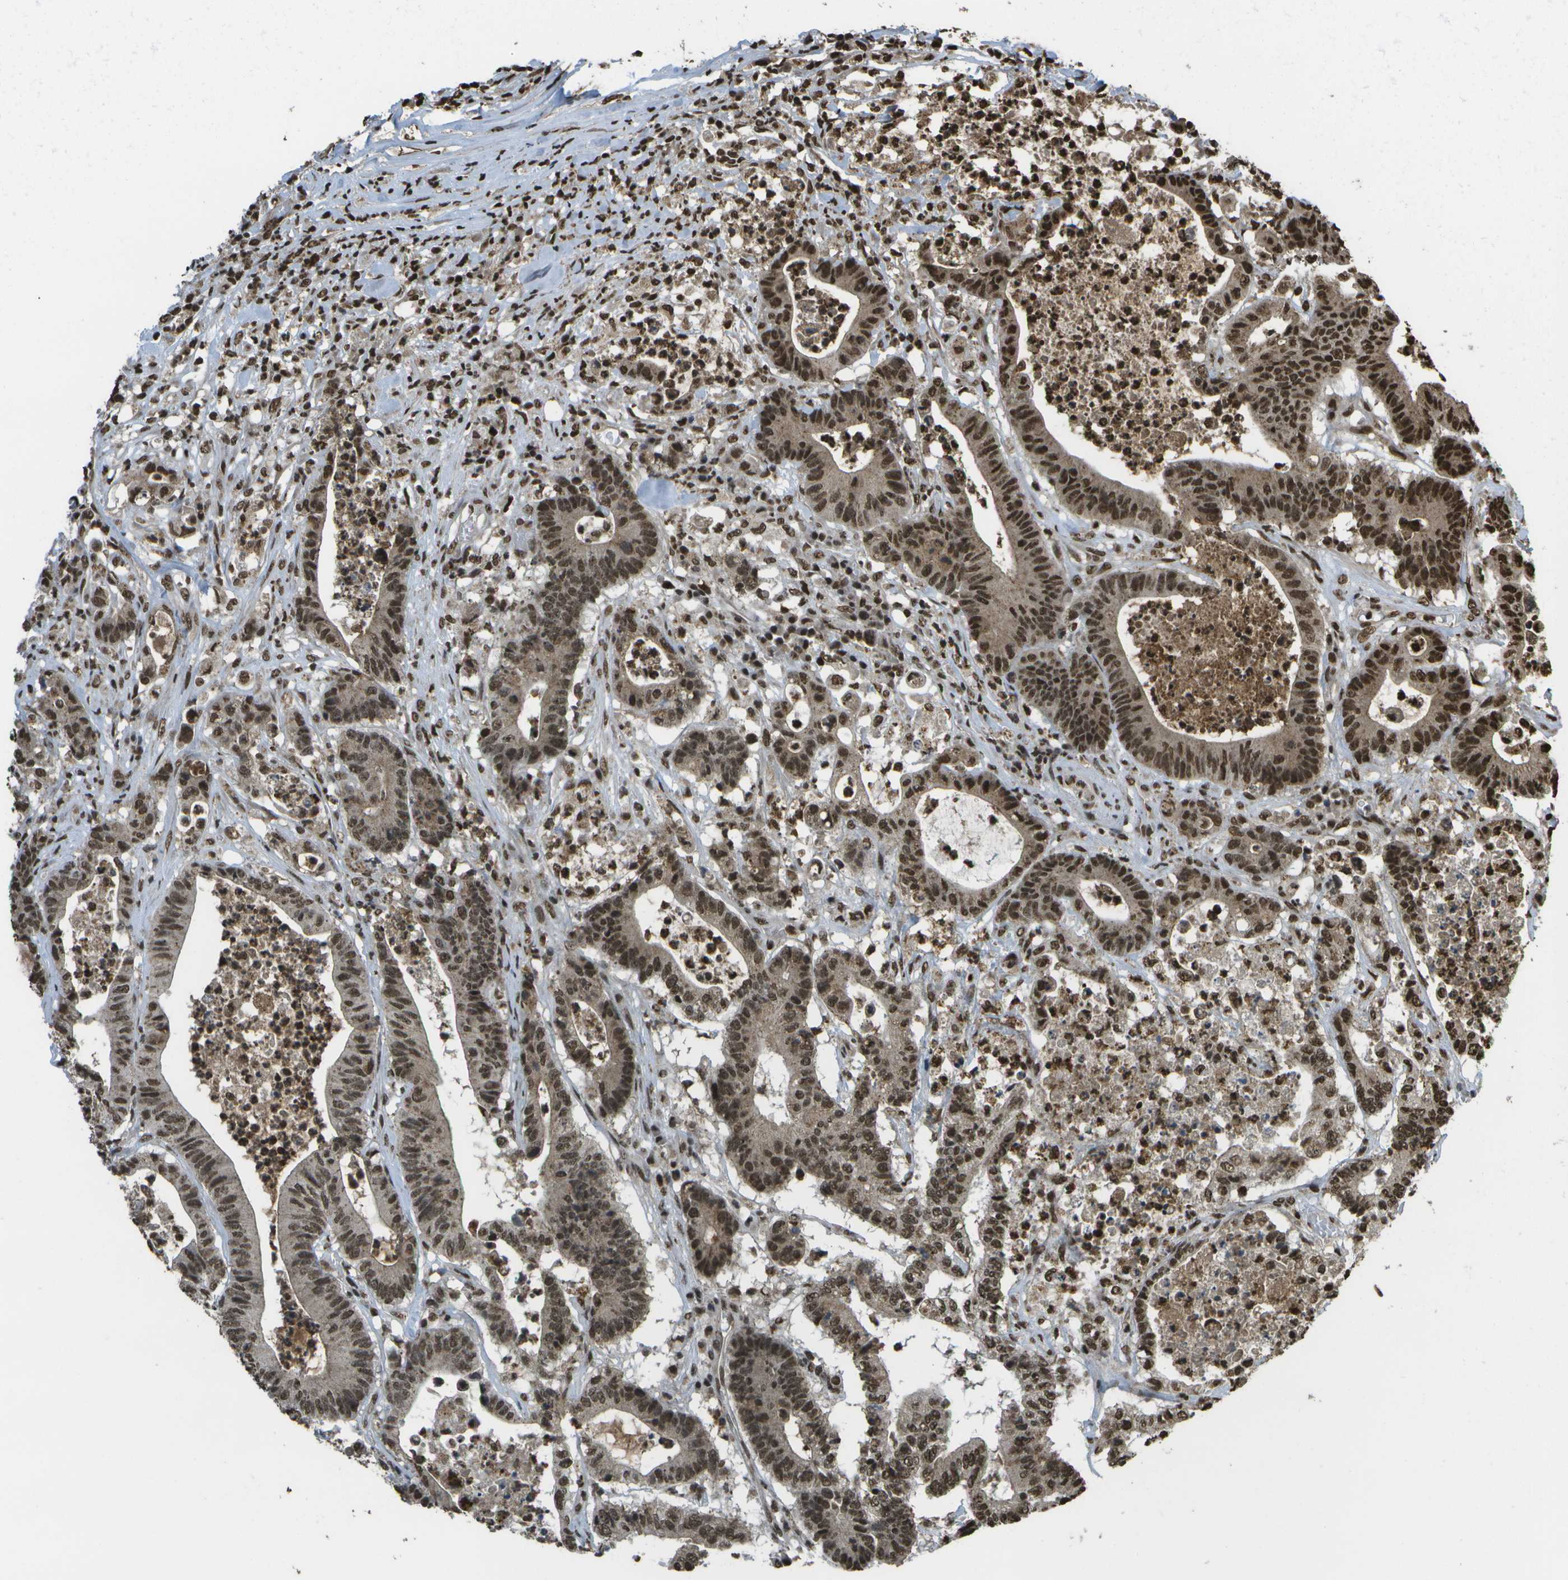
{"staining": {"intensity": "strong", "quantity": ">75%", "location": "cytoplasmic/membranous,nuclear"}, "tissue": "colorectal cancer", "cell_type": "Tumor cells", "image_type": "cancer", "snomed": [{"axis": "morphology", "description": "Adenocarcinoma, NOS"}, {"axis": "topography", "description": "Colon"}], "caption": "DAB immunohistochemical staining of human colorectal cancer demonstrates strong cytoplasmic/membranous and nuclear protein expression in approximately >75% of tumor cells. The staining is performed using DAB (3,3'-diaminobenzidine) brown chromogen to label protein expression. The nuclei are counter-stained blue using hematoxylin.", "gene": "SPEN", "patient": {"sex": "female", "age": 84}}